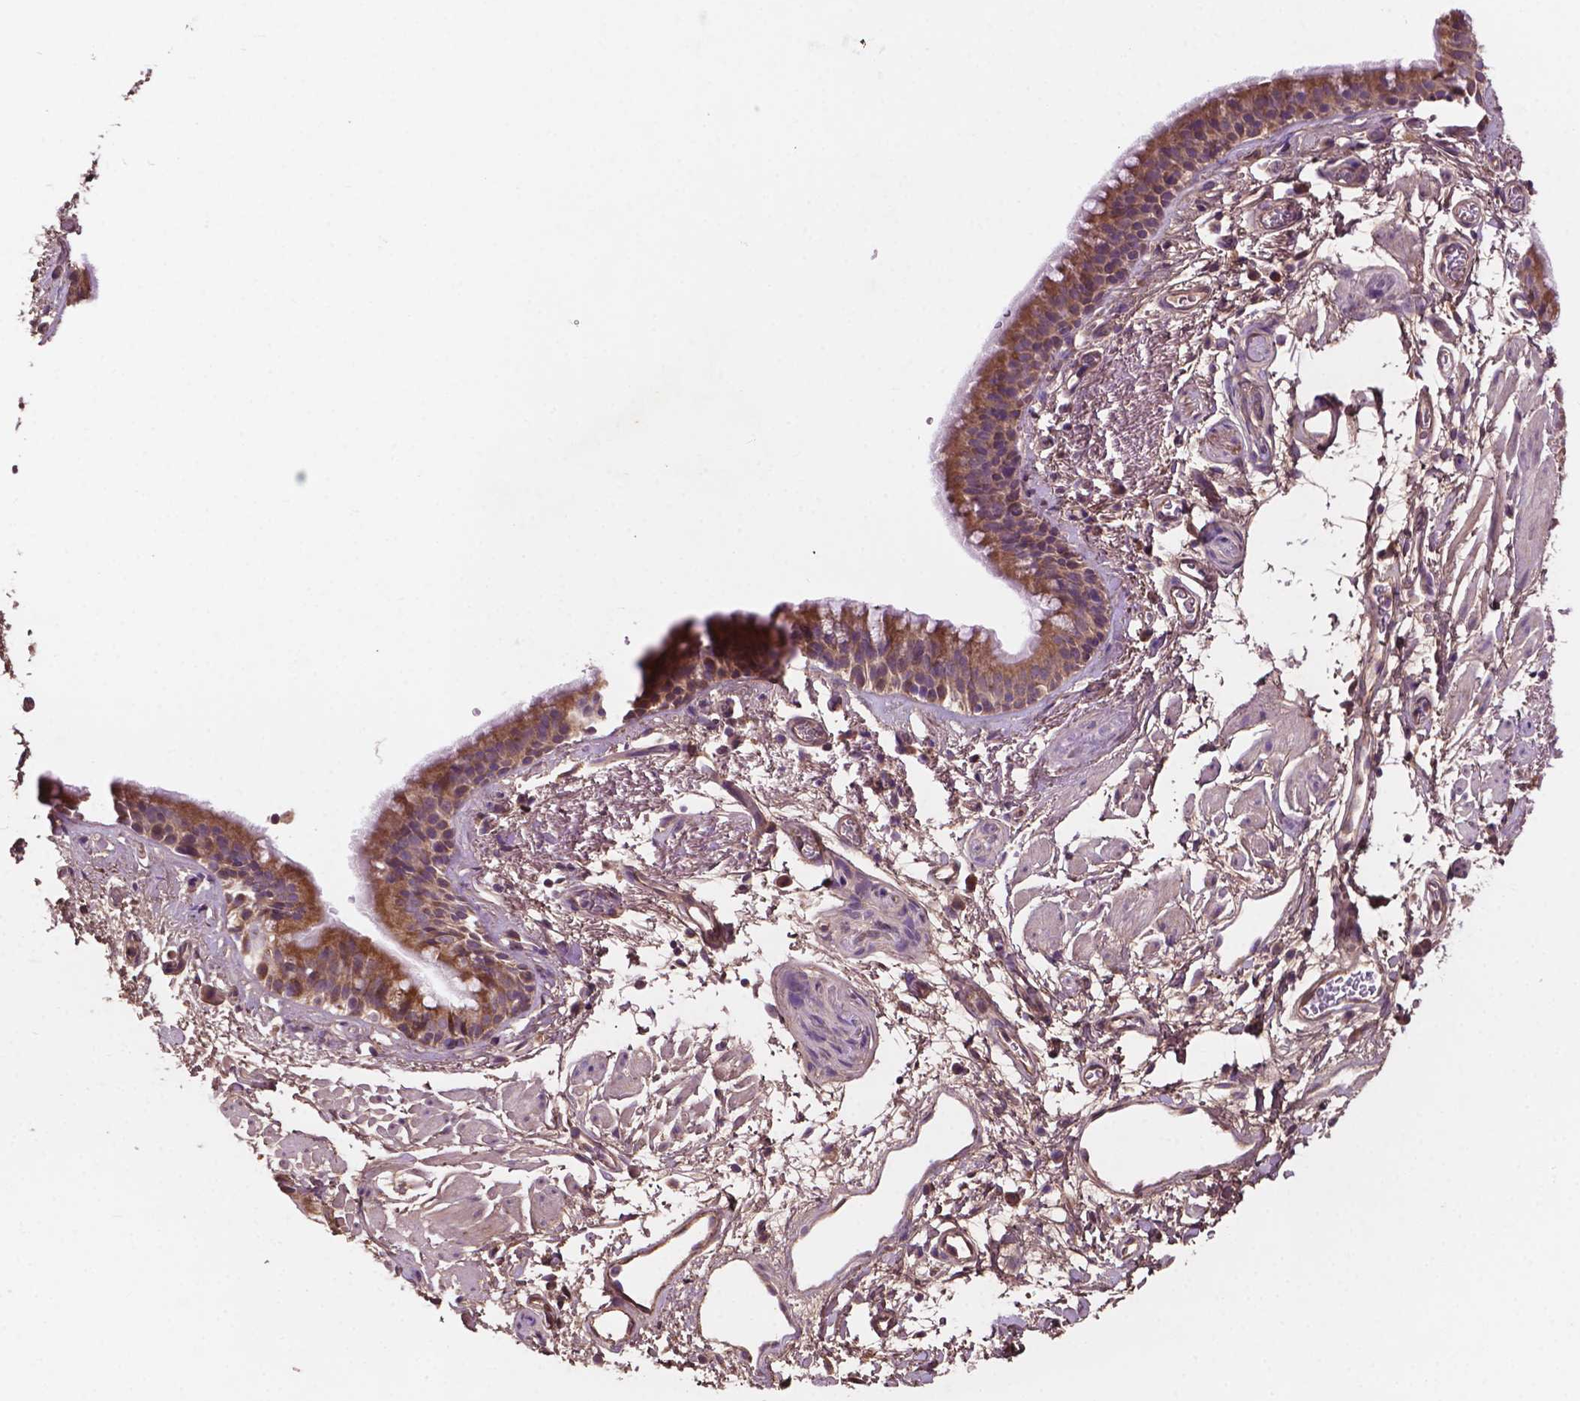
{"staining": {"intensity": "moderate", "quantity": ">75%", "location": "cytoplasmic/membranous"}, "tissue": "bronchus", "cell_type": "Respiratory epithelial cells", "image_type": "normal", "snomed": [{"axis": "morphology", "description": "Normal tissue, NOS"}, {"axis": "topography", "description": "Cartilage tissue"}, {"axis": "topography", "description": "Bronchus"}], "caption": "High-magnification brightfield microscopy of unremarkable bronchus stained with DAB (3,3'-diaminobenzidine) (brown) and counterstained with hematoxylin (blue). respiratory epithelial cells exhibit moderate cytoplasmic/membranous expression is appreciated in about>75% of cells. (DAB (3,3'-diaminobenzidine) = brown stain, brightfield microscopy at high magnification).", "gene": "GJA9", "patient": {"sex": "male", "age": 58}}